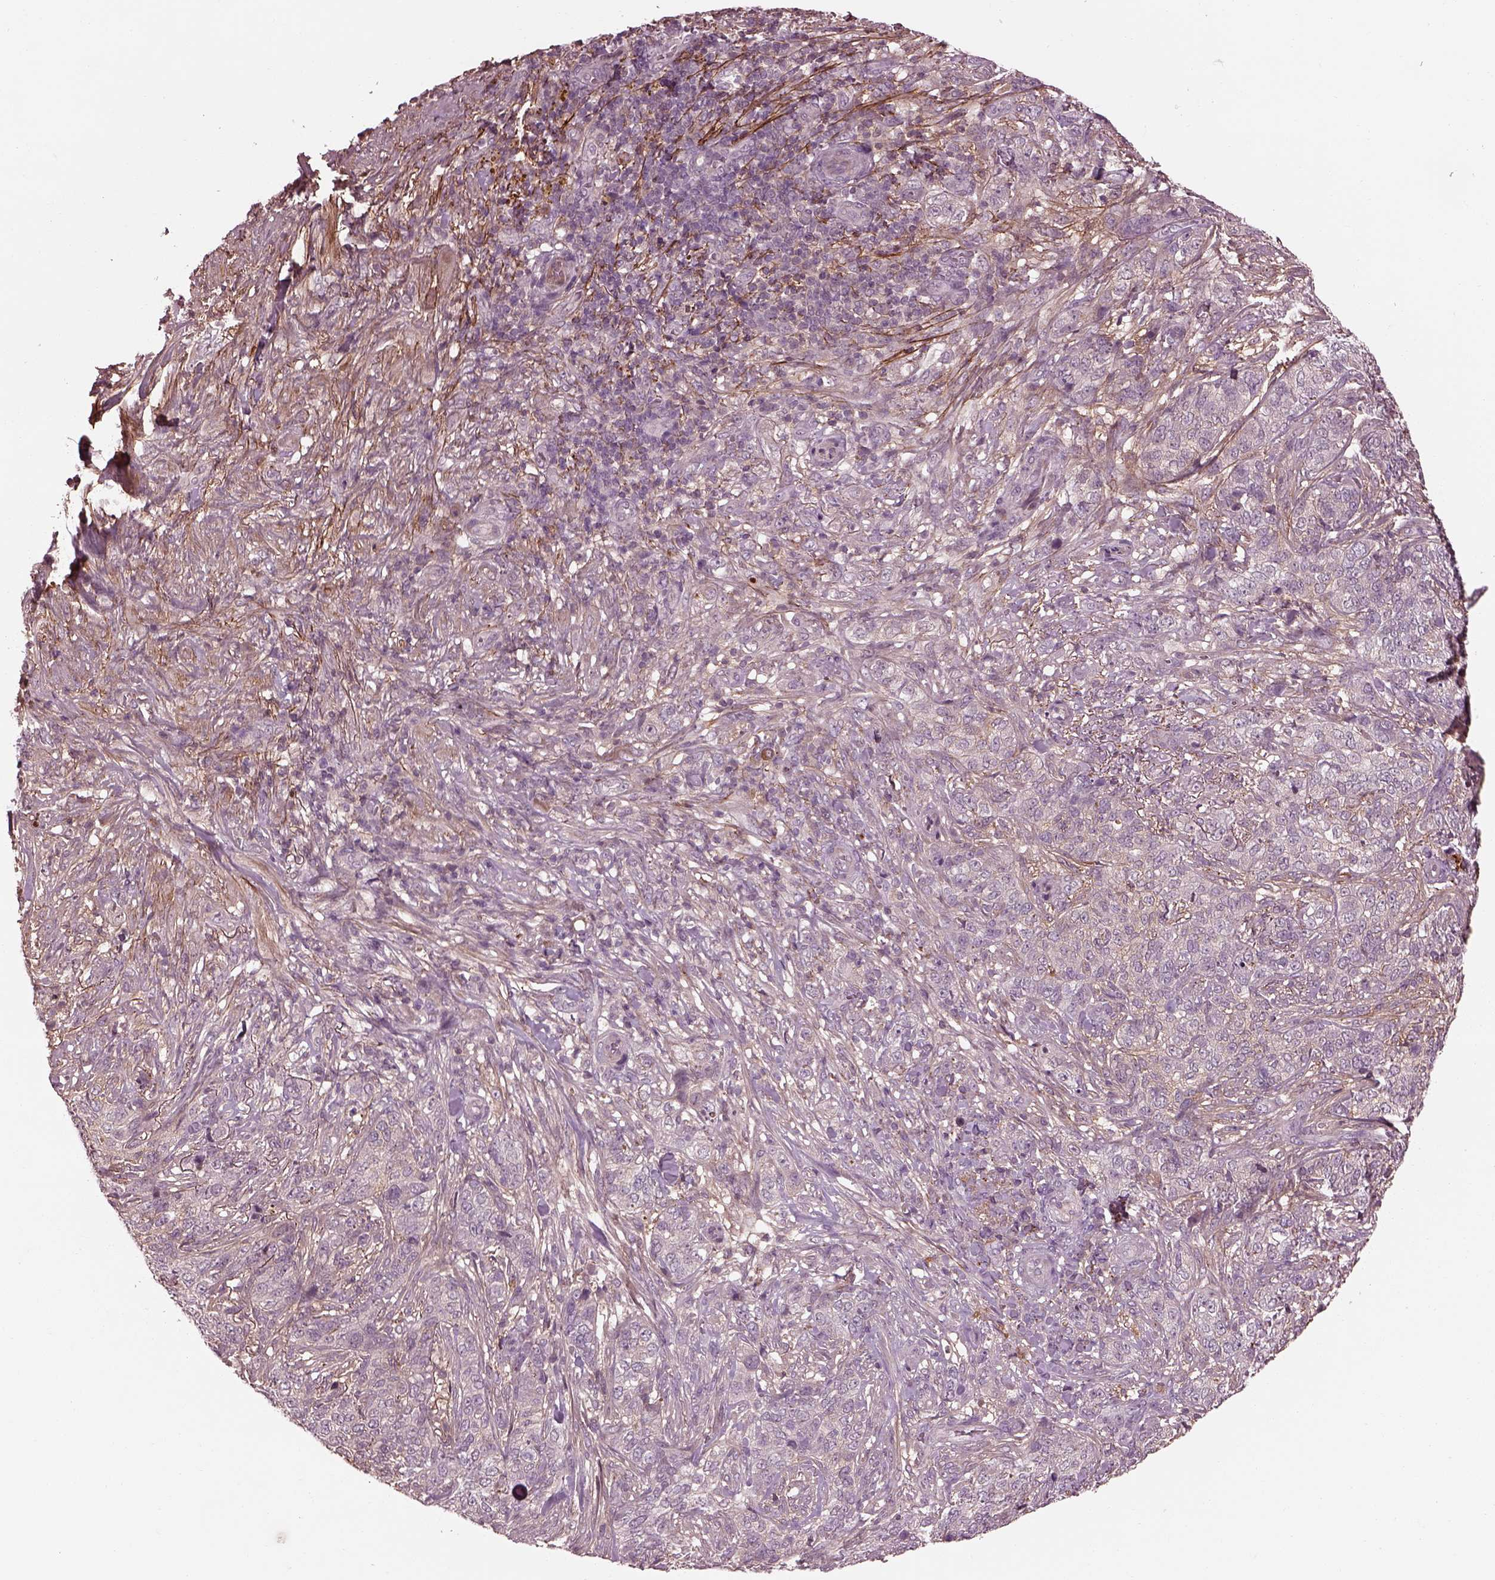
{"staining": {"intensity": "negative", "quantity": "none", "location": "none"}, "tissue": "skin cancer", "cell_type": "Tumor cells", "image_type": "cancer", "snomed": [{"axis": "morphology", "description": "Basal cell carcinoma"}, {"axis": "topography", "description": "Skin"}], "caption": "This micrograph is of skin cancer (basal cell carcinoma) stained with immunohistochemistry to label a protein in brown with the nuclei are counter-stained blue. There is no expression in tumor cells.", "gene": "EFEMP1", "patient": {"sex": "female", "age": 69}}